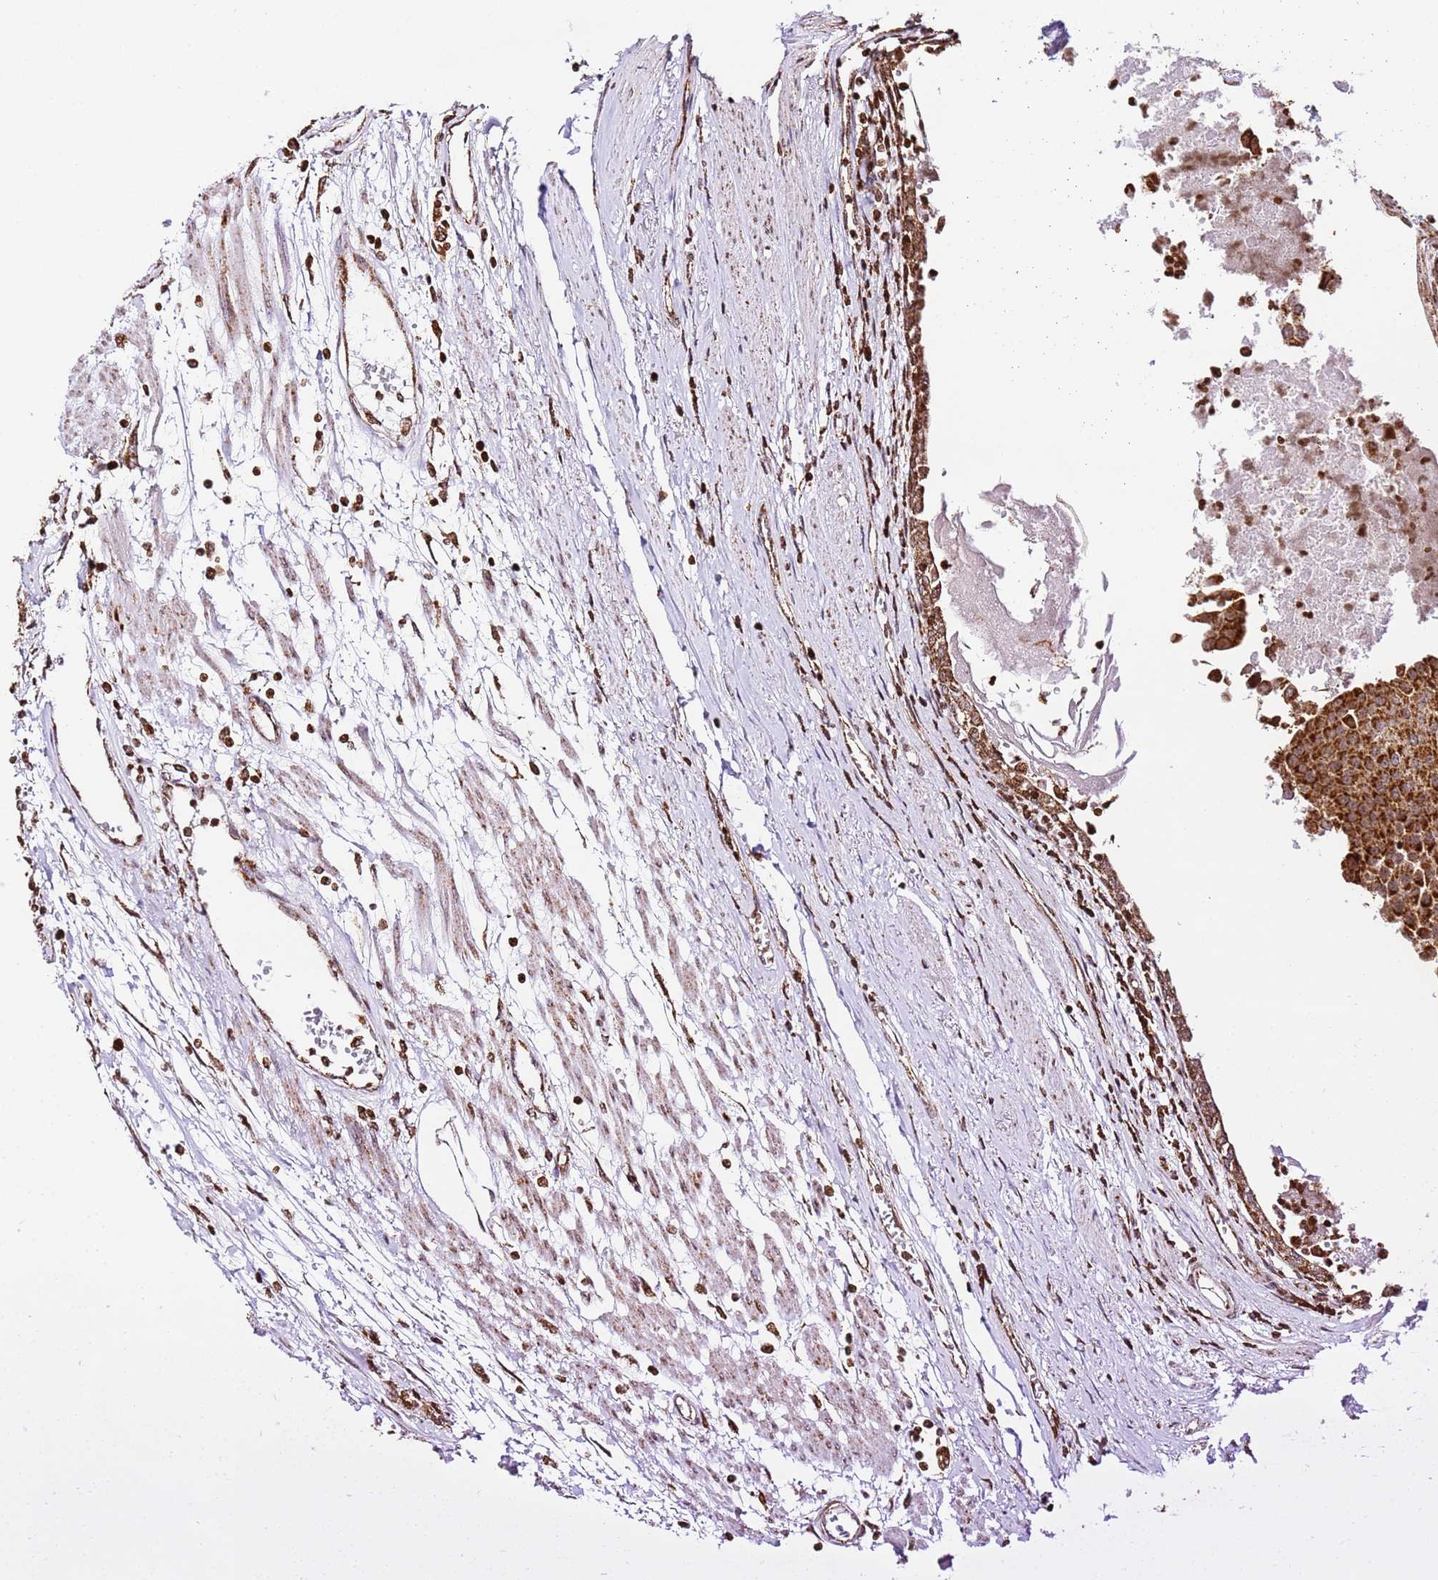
{"staining": {"intensity": "strong", "quantity": ">75%", "location": "cytoplasmic/membranous"}, "tissue": "urothelial cancer", "cell_type": "Tumor cells", "image_type": "cancer", "snomed": [{"axis": "morphology", "description": "Urothelial carcinoma, High grade"}, {"axis": "topography", "description": "Urinary bladder"}], "caption": "Immunohistochemical staining of human urothelial cancer reveals strong cytoplasmic/membranous protein expression in approximately >75% of tumor cells.", "gene": "HSPE1", "patient": {"sex": "female", "age": 85}}